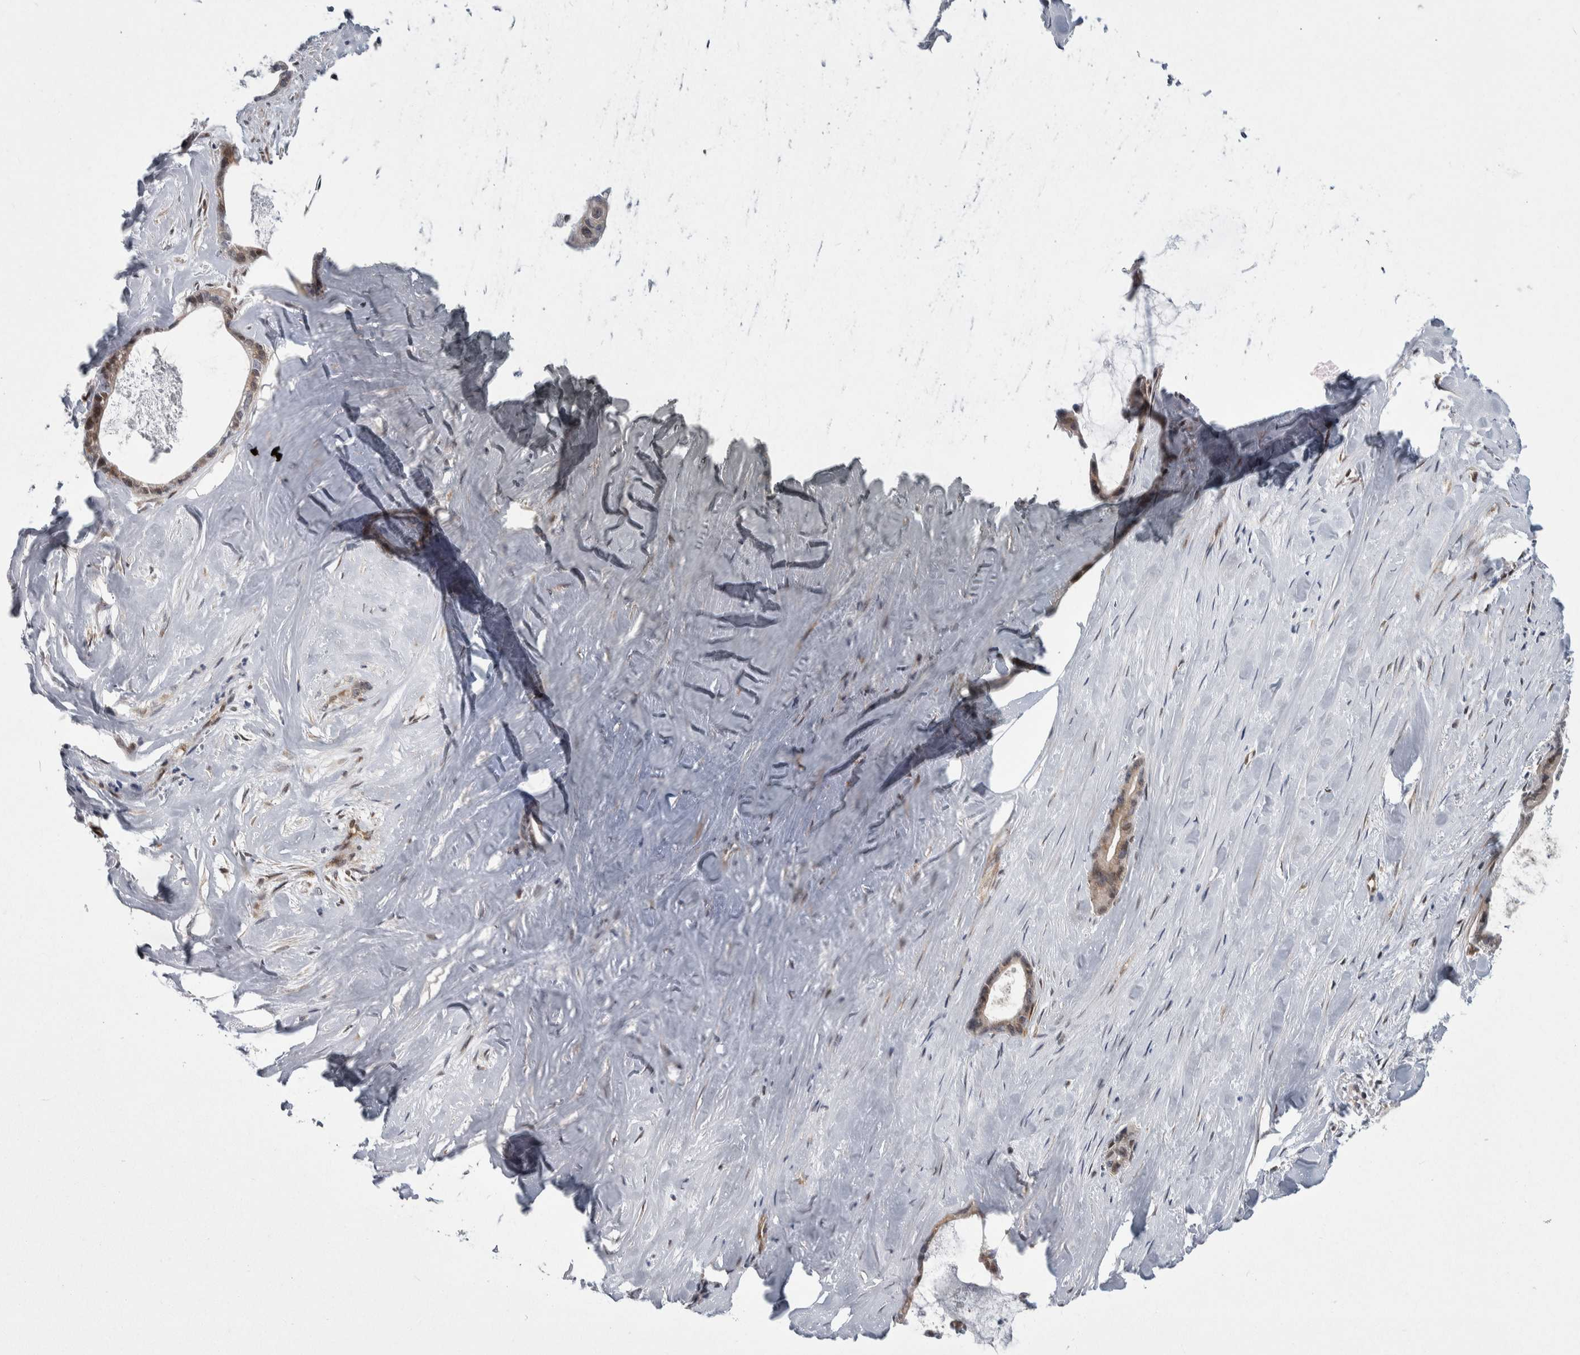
{"staining": {"intensity": "weak", "quantity": ">75%", "location": "cytoplasmic/membranous"}, "tissue": "liver cancer", "cell_type": "Tumor cells", "image_type": "cancer", "snomed": [{"axis": "morphology", "description": "Cholangiocarcinoma"}, {"axis": "topography", "description": "Liver"}], "caption": "The photomicrograph reveals staining of cholangiocarcinoma (liver), revealing weak cytoplasmic/membranous protein expression (brown color) within tumor cells. The staining was performed using DAB (3,3'-diaminobenzidine) to visualize the protein expression in brown, while the nuclei were stained in blue with hematoxylin (Magnification: 20x).", "gene": "PTPA", "patient": {"sex": "female", "age": 55}}